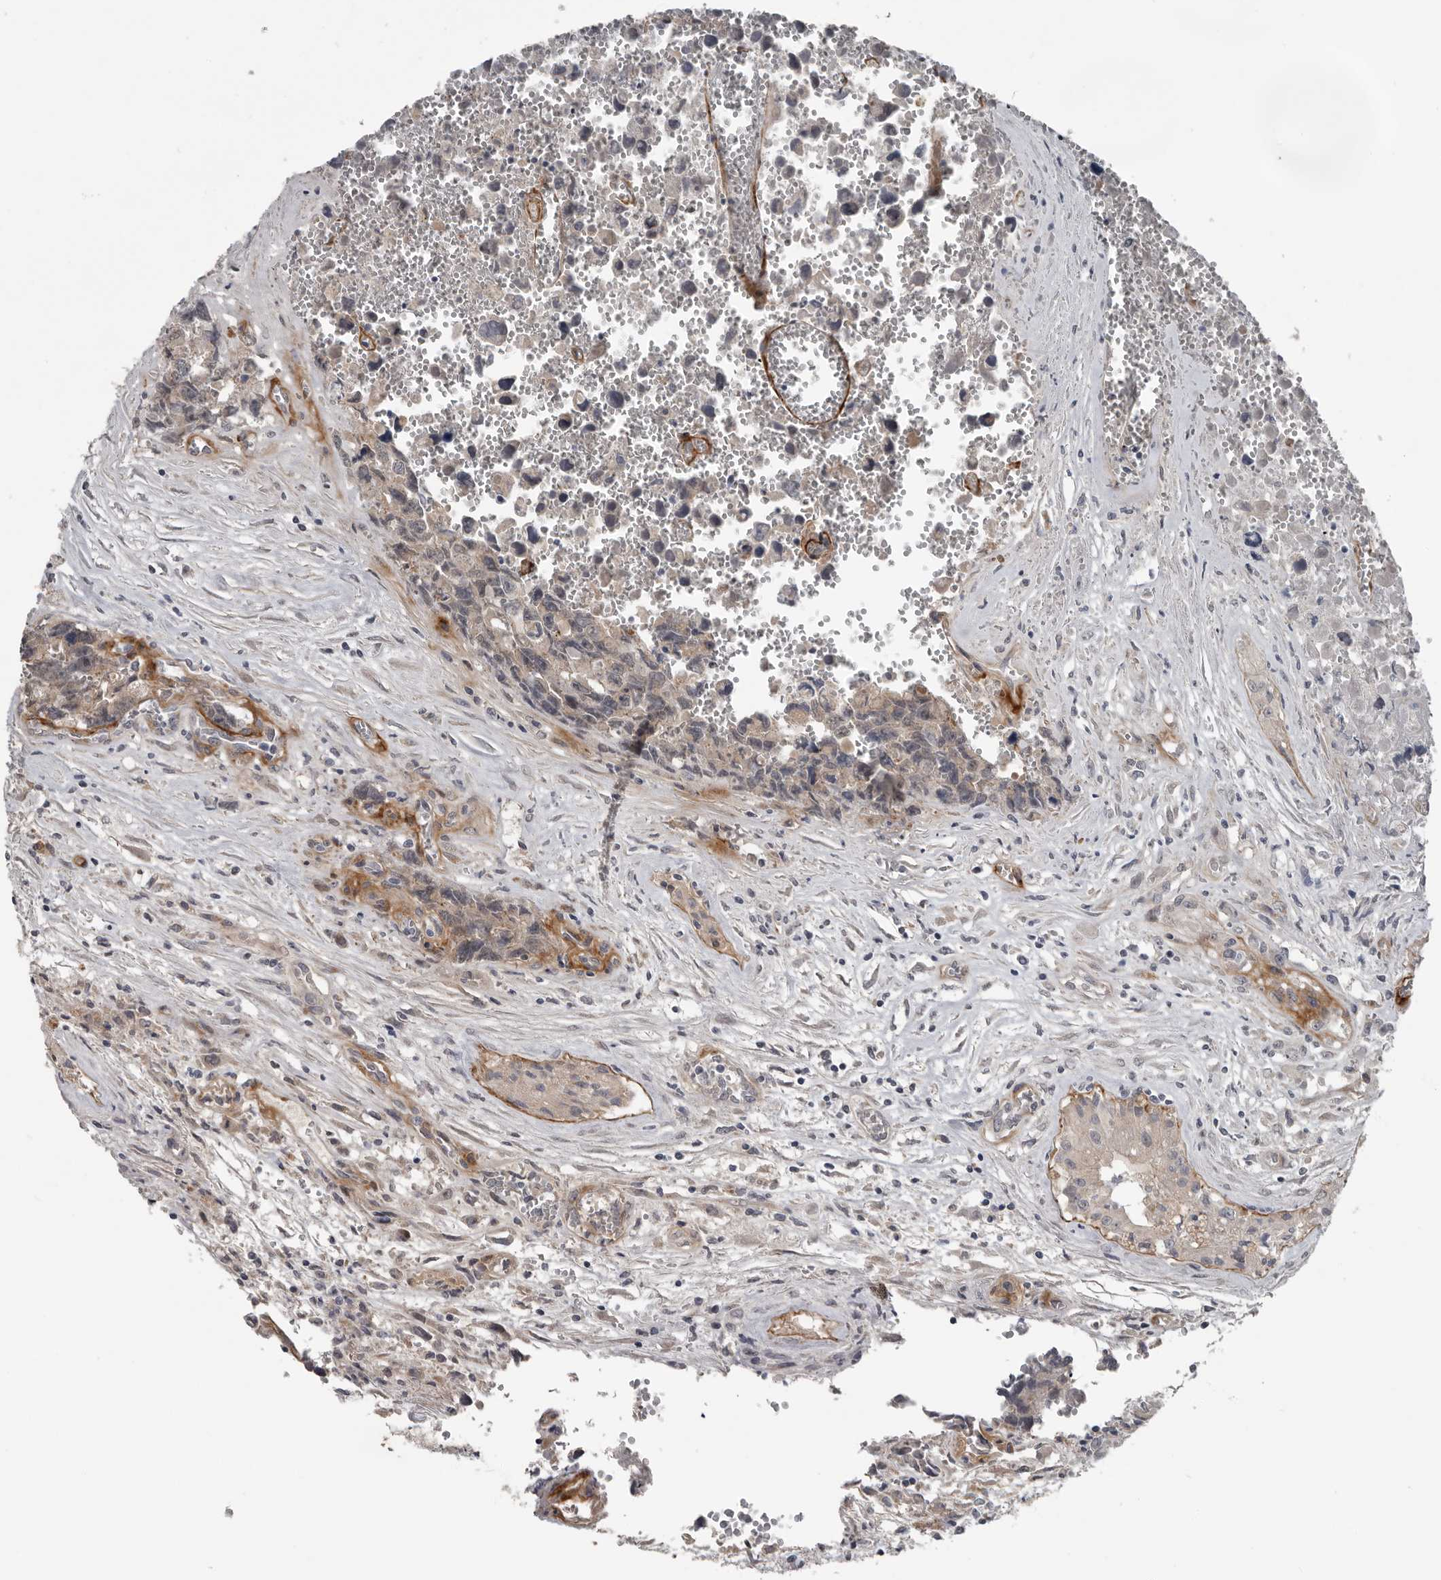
{"staining": {"intensity": "negative", "quantity": "none", "location": "none"}, "tissue": "testis cancer", "cell_type": "Tumor cells", "image_type": "cancer", "snomed": [{"axis": "morphology", "description": "Carcinoma, Embryonal, NOS"}, {"axis": "topography", "description": "Testis"}], "caption": "Tumor cells show no significant protein positivity in testis cancer (embryonal carcinoma). (DAB (3,3'-diaminobenzidine) immunohistochemistry (IHC), high magnification).", "gene": "C1orf216", "patient": {"sex": "male", "age": 31}}